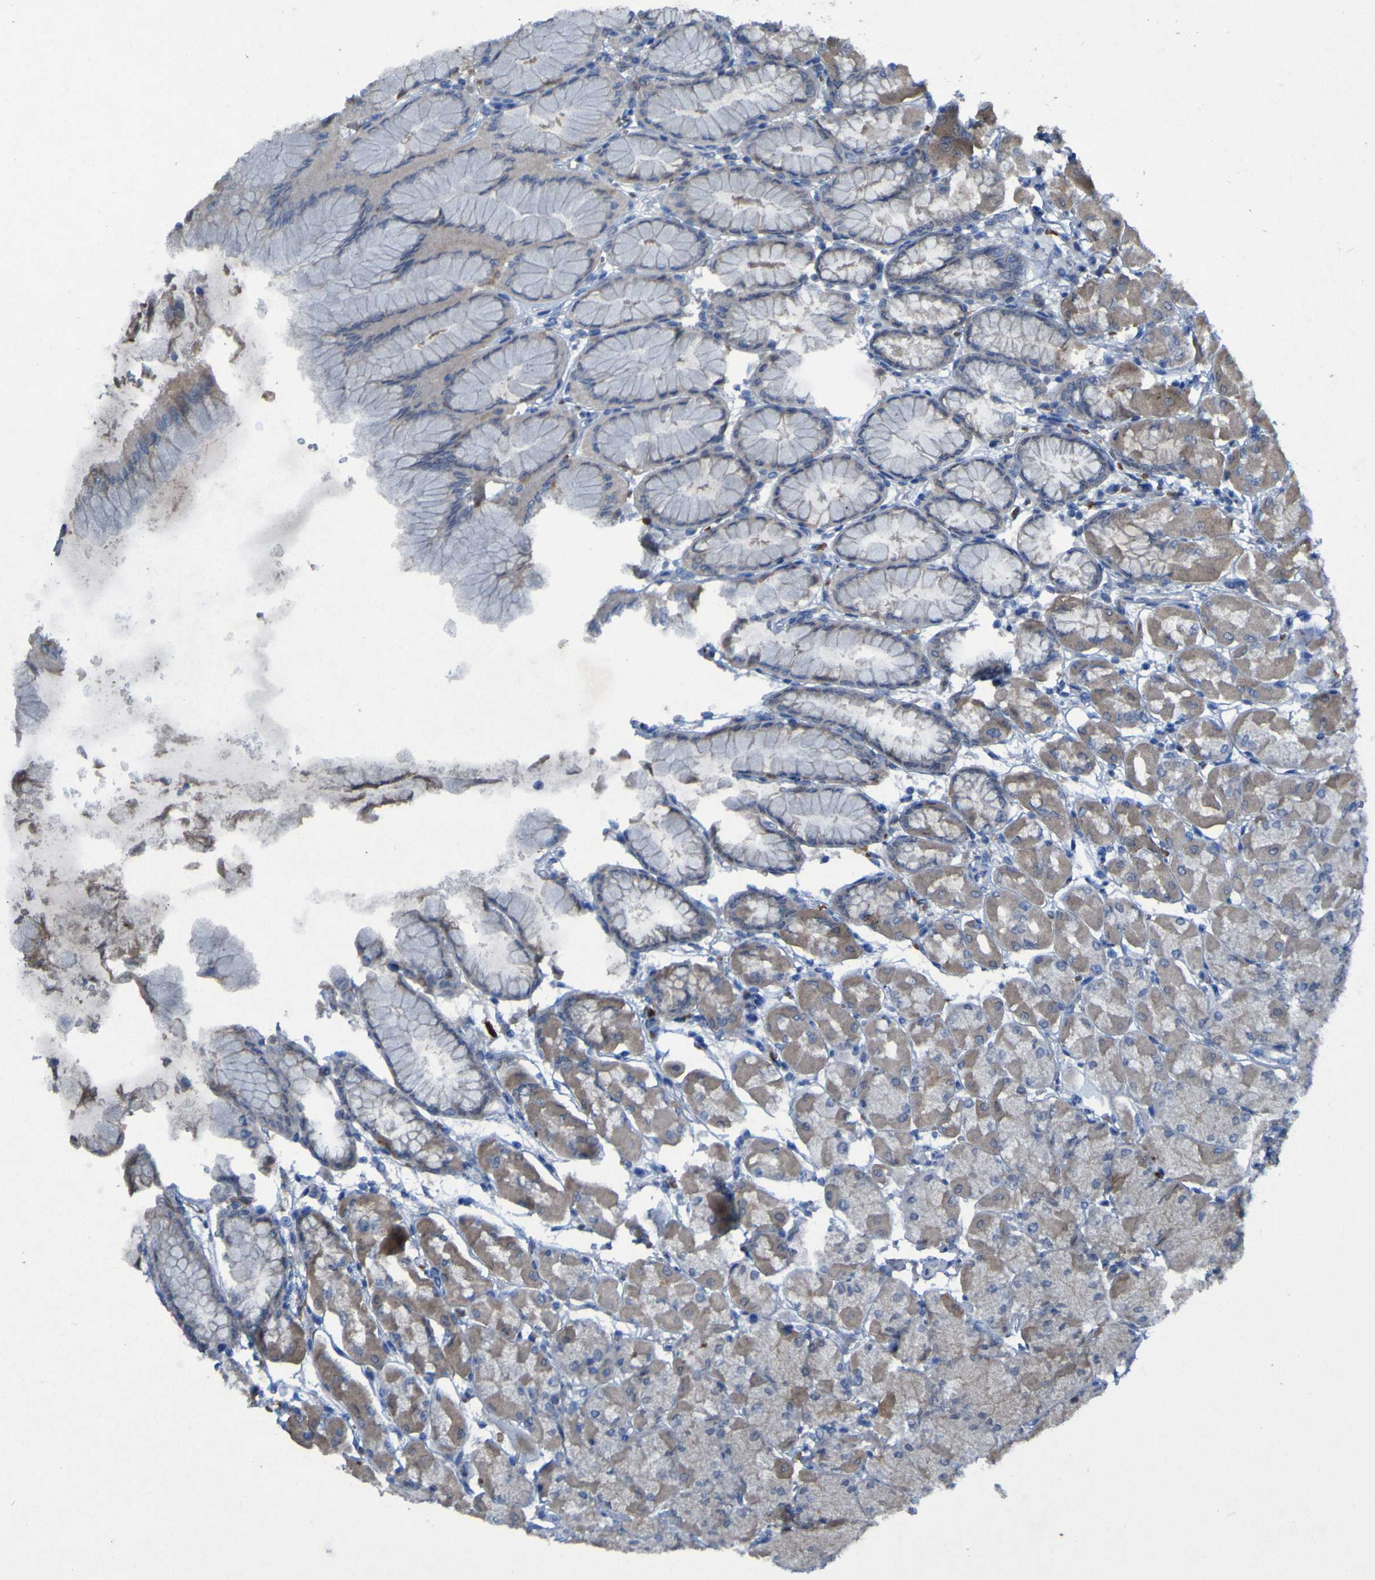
{"staining": {"intensity": "moderate", "quantity": ">75%", "location": "cytoplasmic/membranous"}, "tissue": "stomach", "cell_type": "Glandular cells", "image_type": "normal", "snomed": [{"axis": "morphology", "description": "Normal tissue, NOS"}, {"axis": "topography", "description": "Stomach, upper"}], "caption": "Moderate cytoplasmic/membranous protein staining is appreciated in about >75% of glandular cells in stomach.", "gene": "SGK2", "patient": {"sex": "female", "age": 56}}